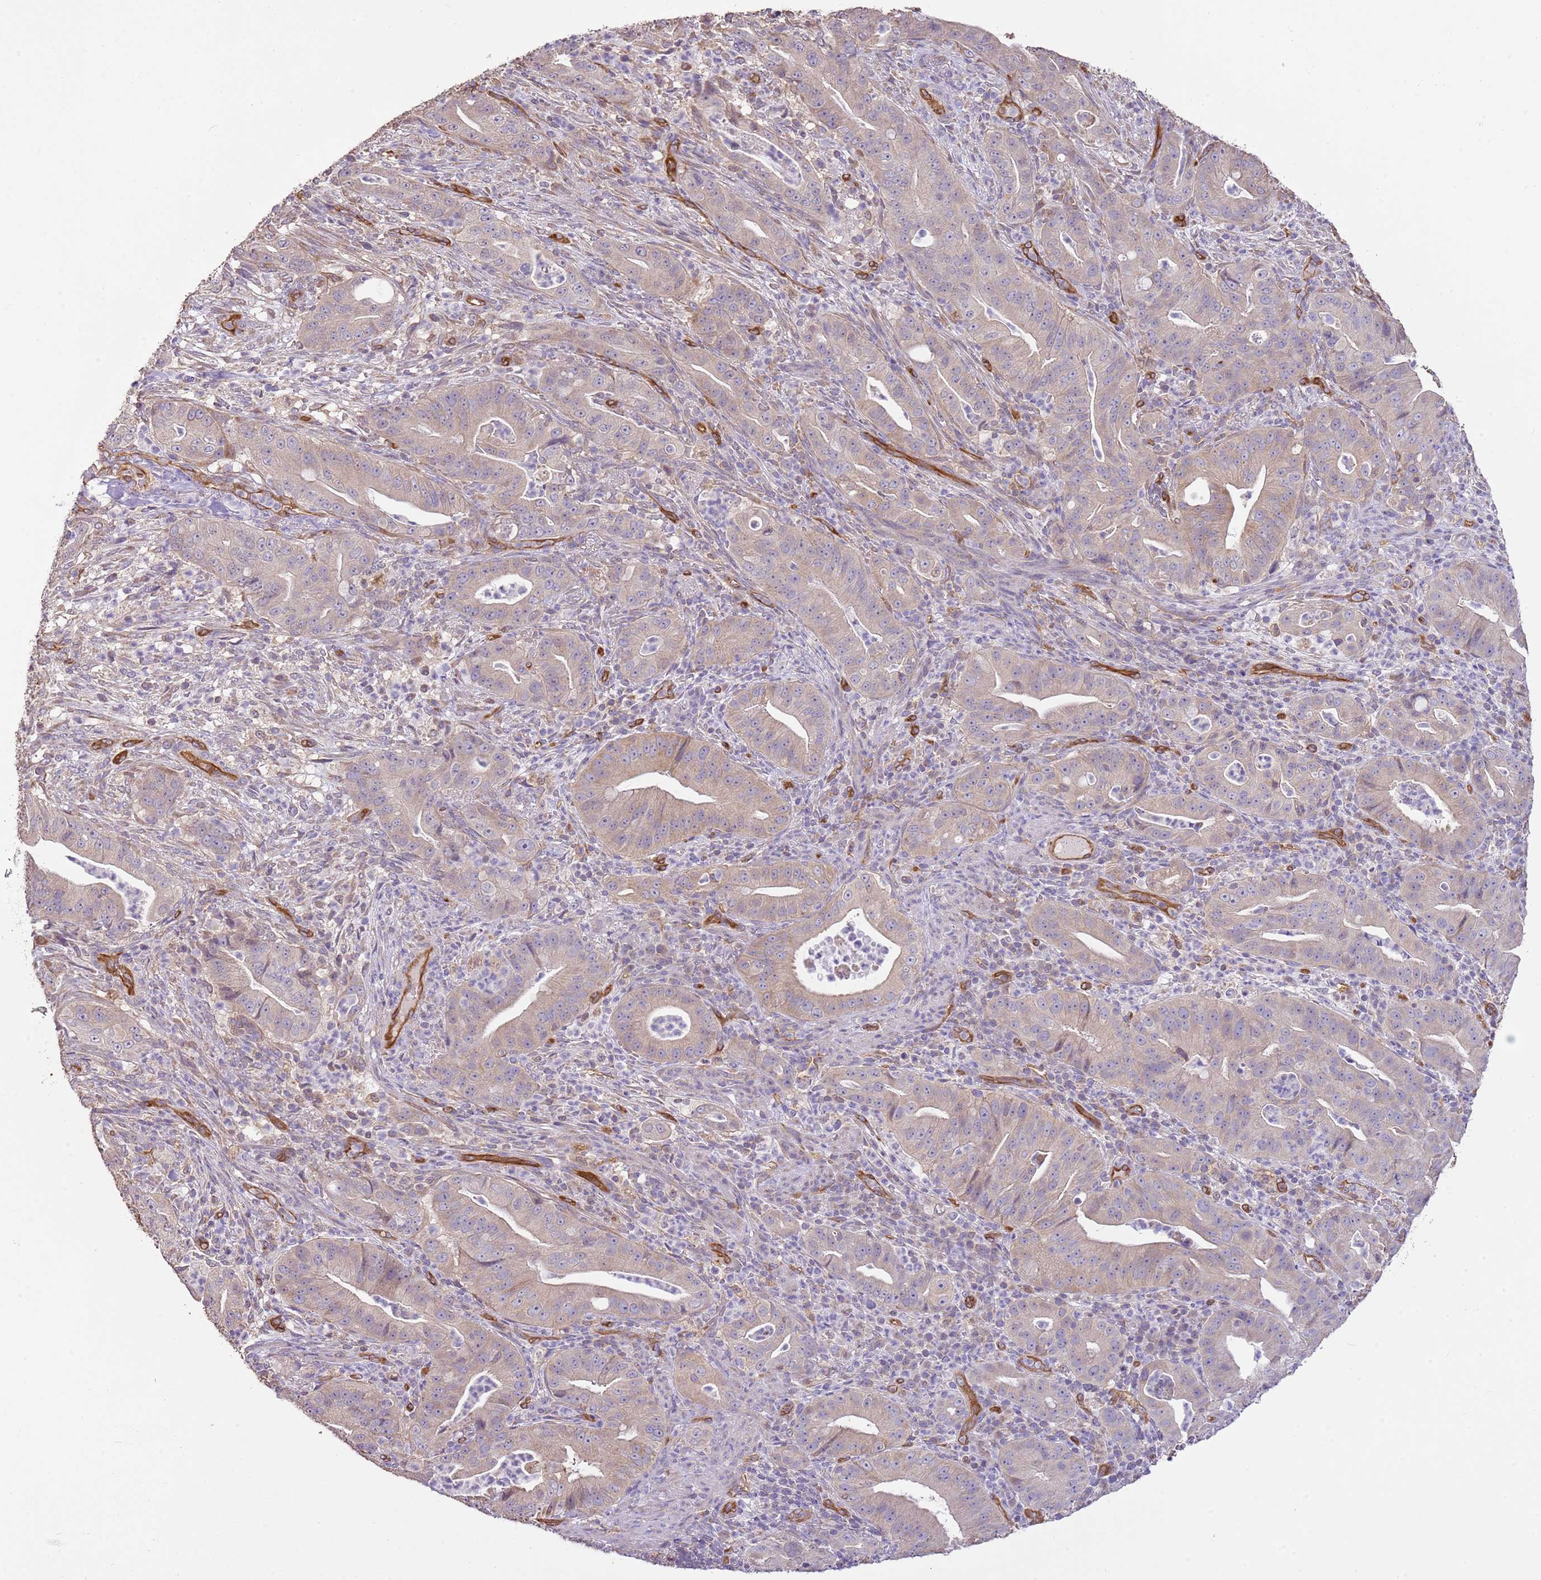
{"staining": {"intensity": "moderate", "quantity": ">75%", "location": "cytoplasmic/membranous"}, "tissue": "pancreatic cancer", "cell_type": "Tumor cells", "image_type": "cancer", "snomed": [{"axis": "morphology", "description": "Adenocarcinoma, NOS"}, {"axis": "topography", "description": "Pancreas"}], "caption": "Immunohistochemical staining of pancreatic cancer displays medium levels of moderate cytoplasmic/membranous expression in approximately >75% of tumor cells.", "gene": "DOCK9", "patient": {"sex": "male", "age": 71}}